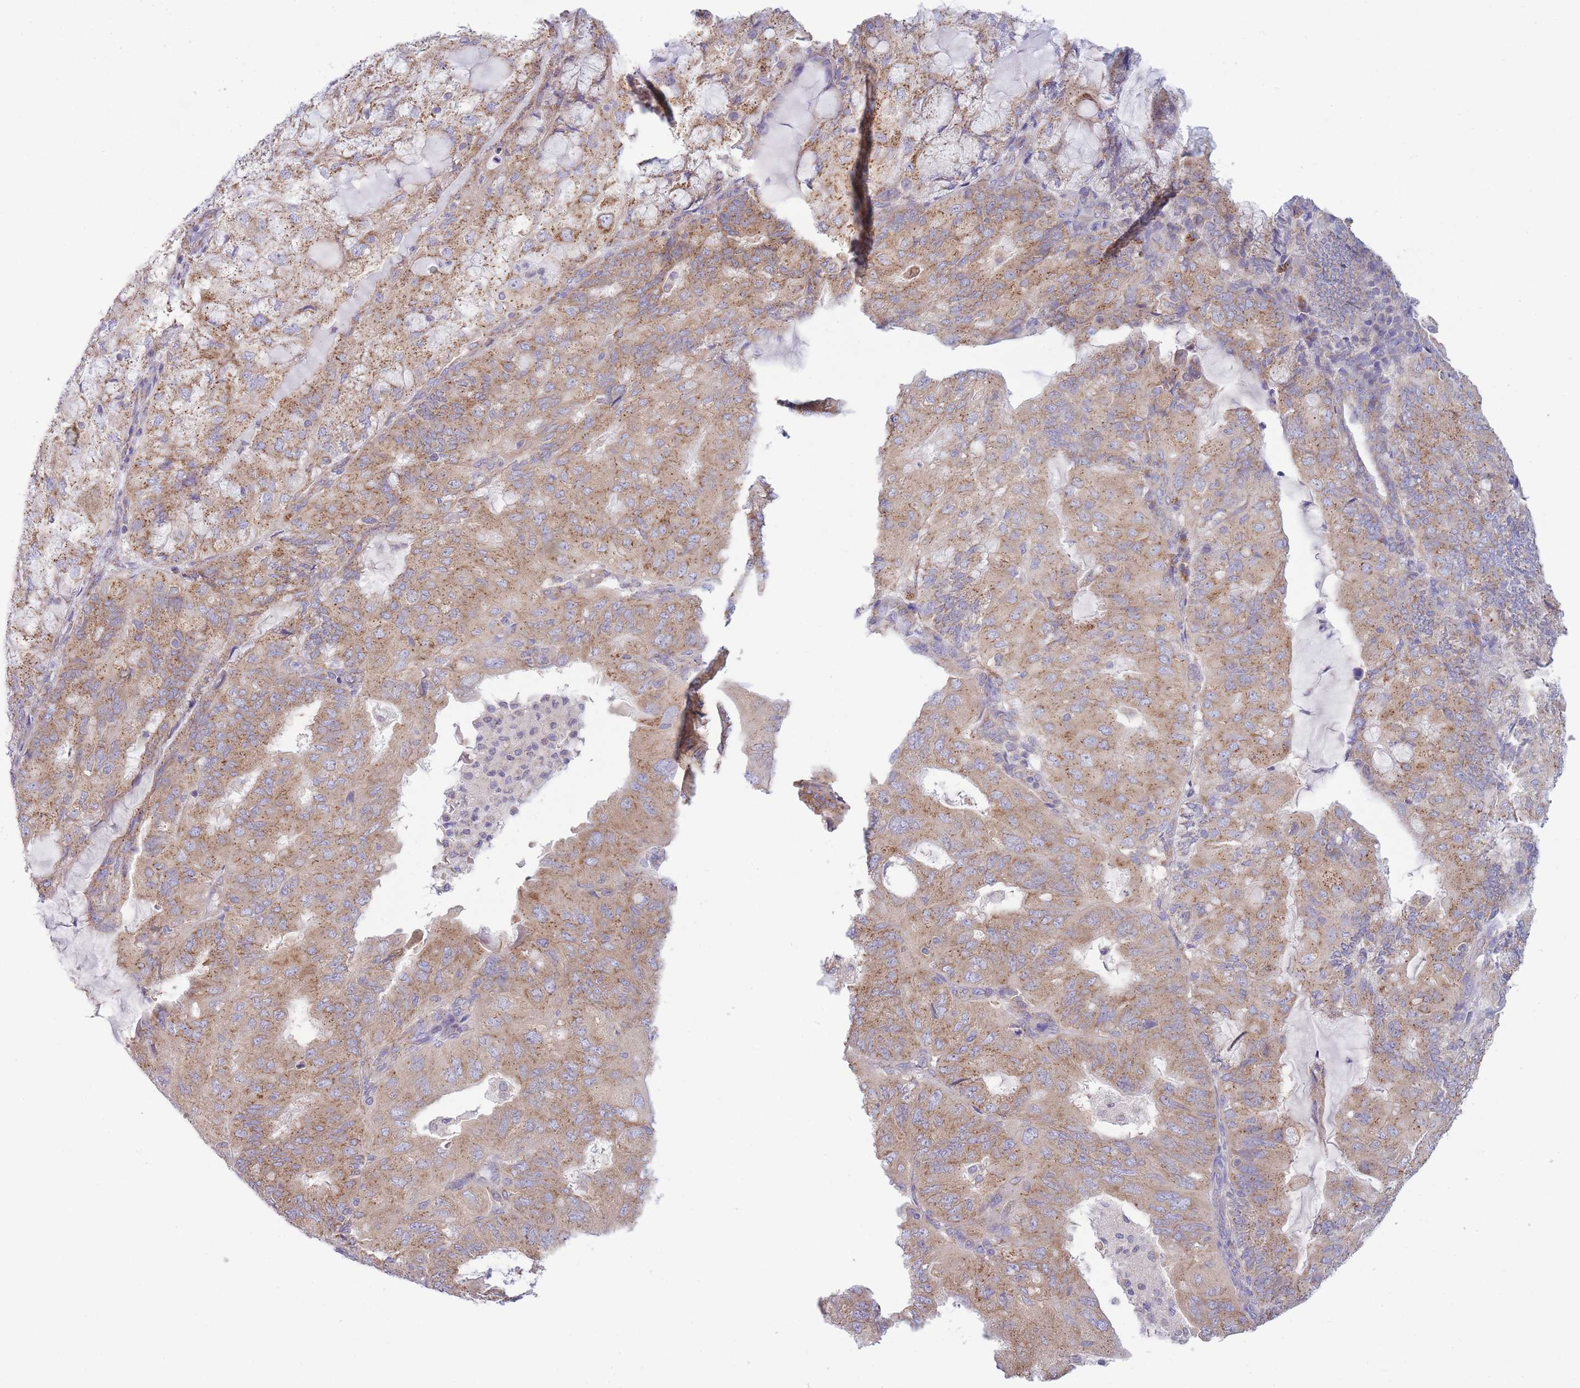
{"staining": {"intensity": "moderate", "quantity": ">75%", "location": "cytoplasmic/membranous"}, "tissue": "endometrial cancer", "cell_type": "Tumor cells", "image_type": "cancer", "snomed": [{"axis": "morphology", "description": "Adenocarcinoma, NOS"}, {"axis": "topography", "description": "Endometrium"}], "caption": "Adenocarcinoma (endometrial) was stained to show a protein in brown. There is medium levels of moderate cytoplasmic/membranous positivity in approximately >75% of tumor cells. (Brightfield microscopy of DAB IHC at high magnification).", "gene": "COPG2", "patient": {"sex": "female", "age": 81}}